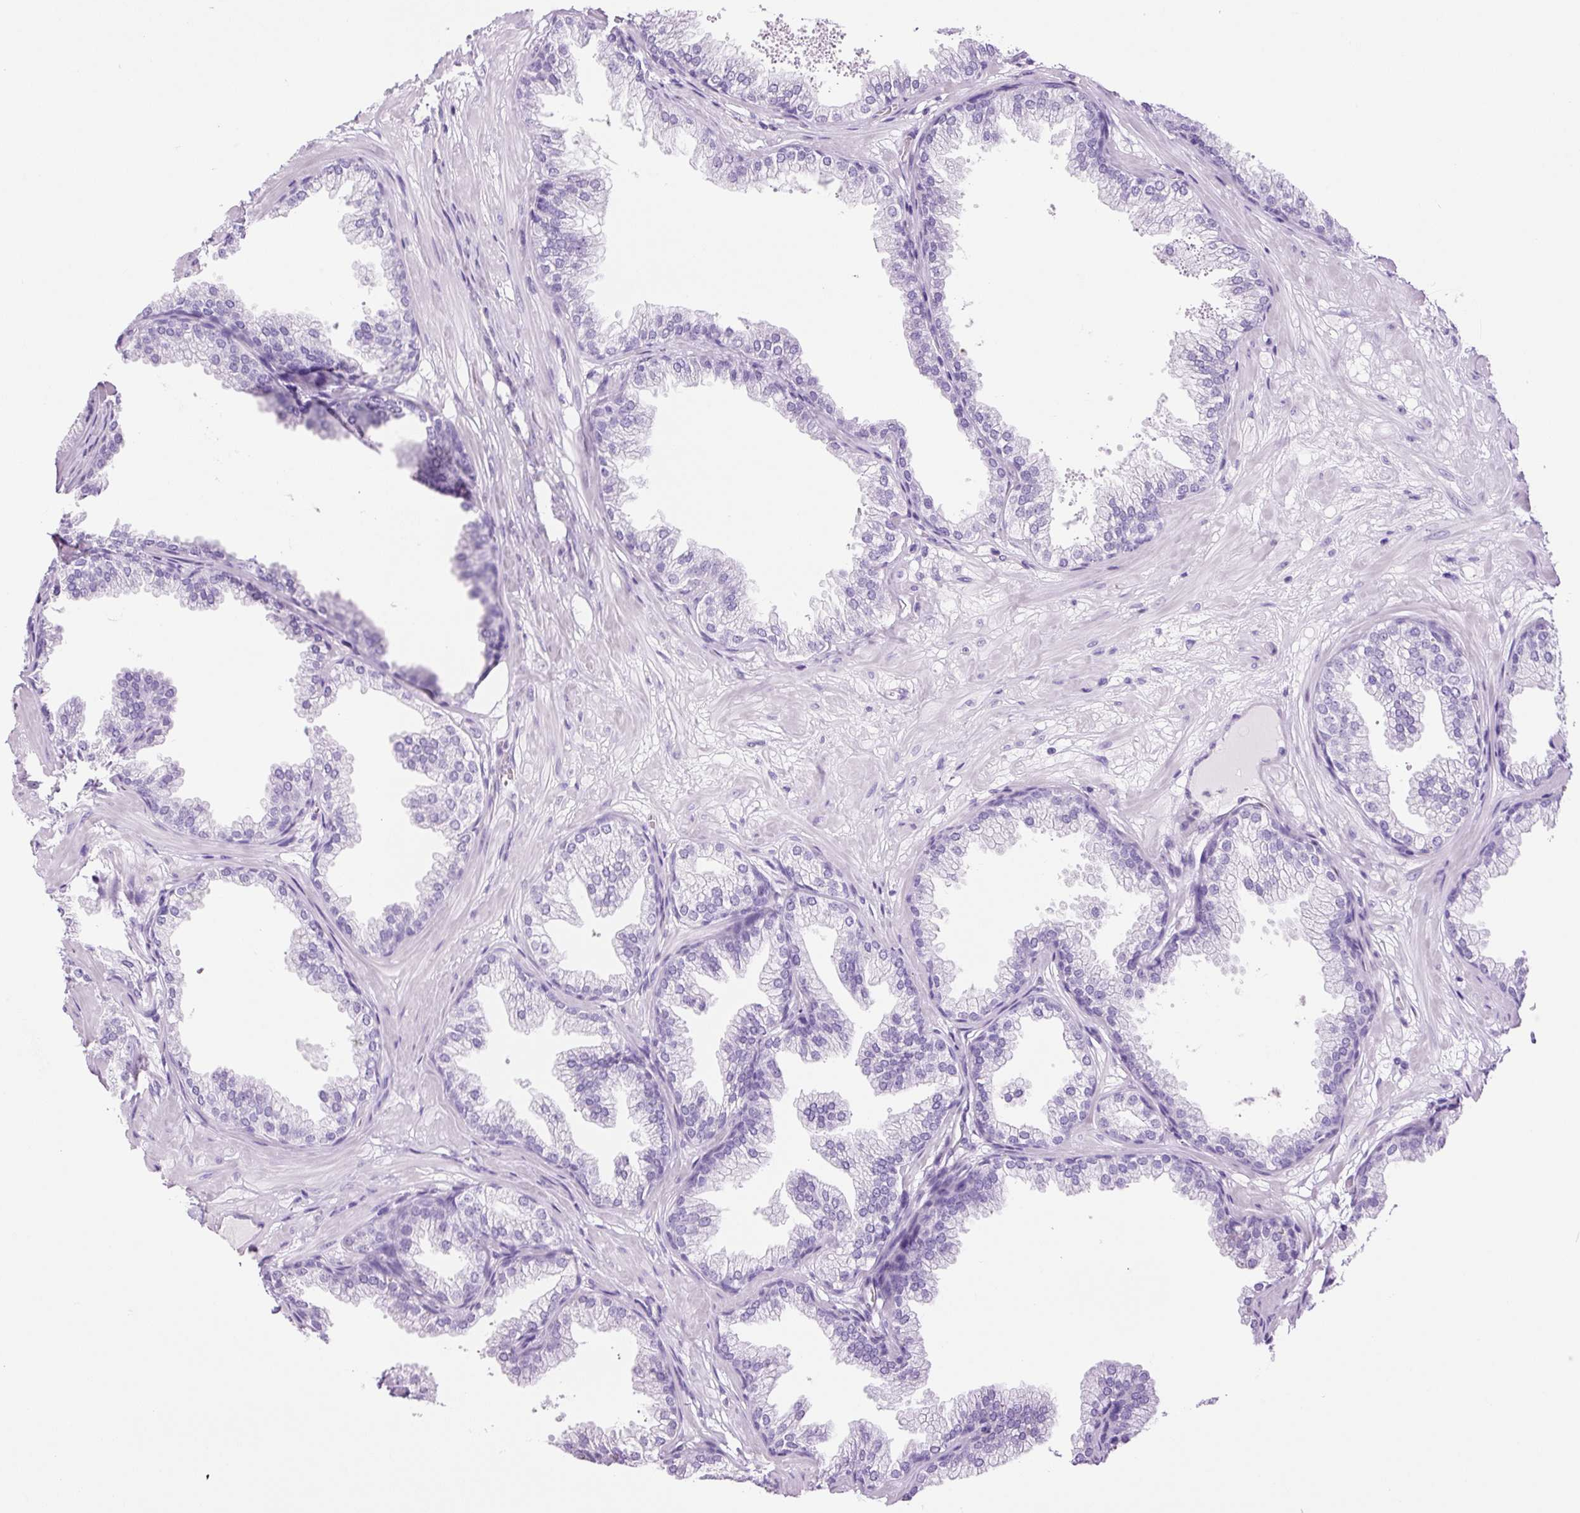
{"staining": {"intensity": "negative", "quantity": "none", "location": "none"}, "tissue": "prostate", "cell_type": "Glandular cells", "image_type": "normal", "snomed": [{"axis": "morphology", "description": "Normal tissue, NOS"}, {"axis": "topography", "description": "Prostate"}], "caption": "Protein analysis of unremarkable prostate displays no significant expression in glandular cells. (Brightfield microscopy of DAB (3,3'-diaminobenzidine) immunohistochemistry at high magnification).", "gene": "ADSS1", "patient": {"sex": "male", "age": 37}}